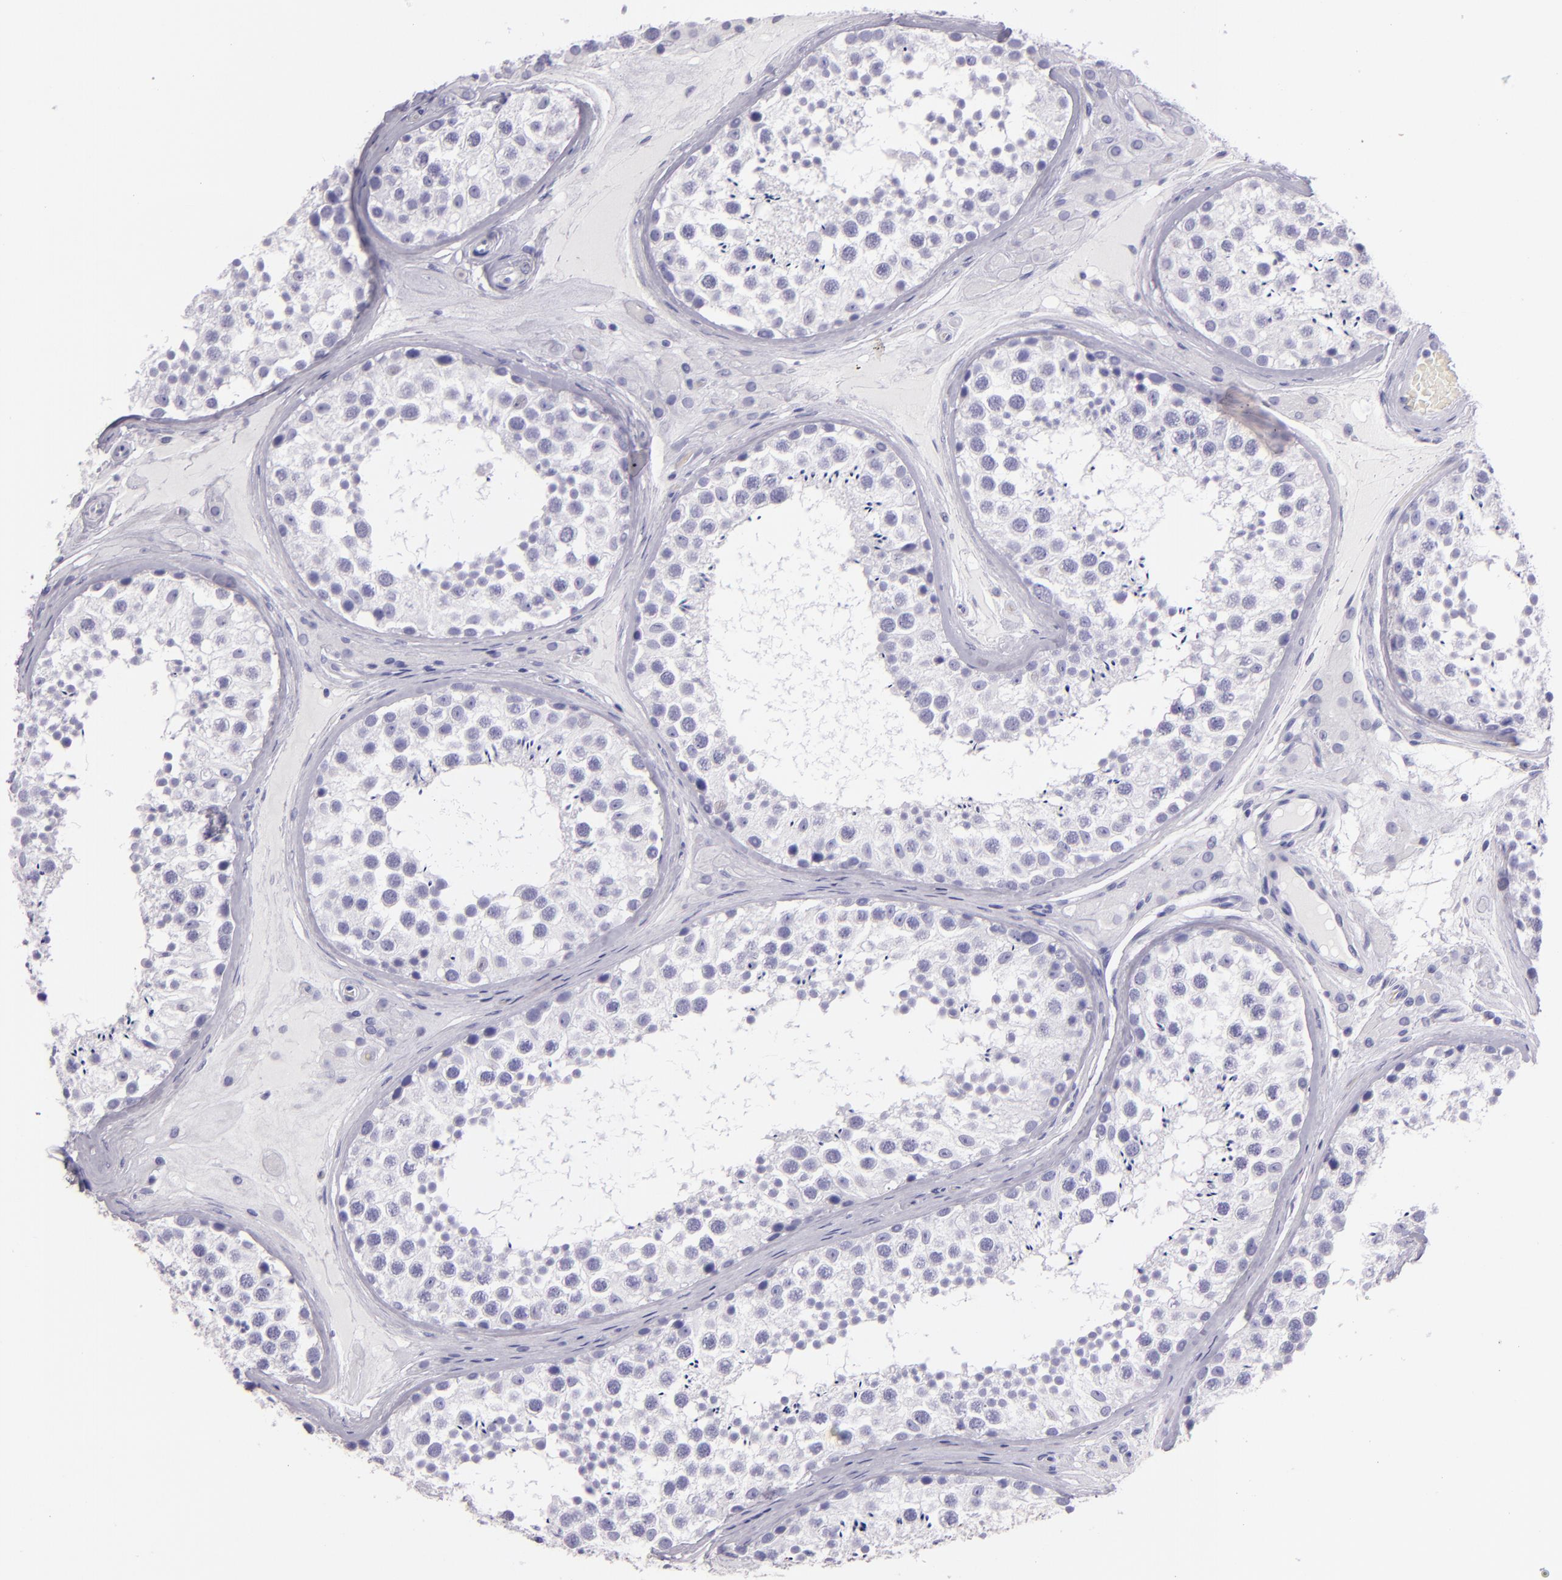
{"staining": {"intensity": "negative", "quantity": "none", "location": "none"}, "tissue": "testis", "cell_type": "Cells in seminiferous ducts", "image_type": "normal", "snomed": [{"axis": "morphology", "description": "Normal tissue, NOS"}, {"axis": "topography", "description": "Testis"}], "caption": "Immunohistochemical staining of benign testis reveals no significant expression in cells in seminiferous ducts. (Stains: DAB (3,3'-diaminobenzidine) immunohistochemistry (IHC) with hematoxylin counter stain, Microscopy: brightfield microscopy at high magnification).", "gene": "MUC5AC", "patient": {"sex": "male", "age": 46}}